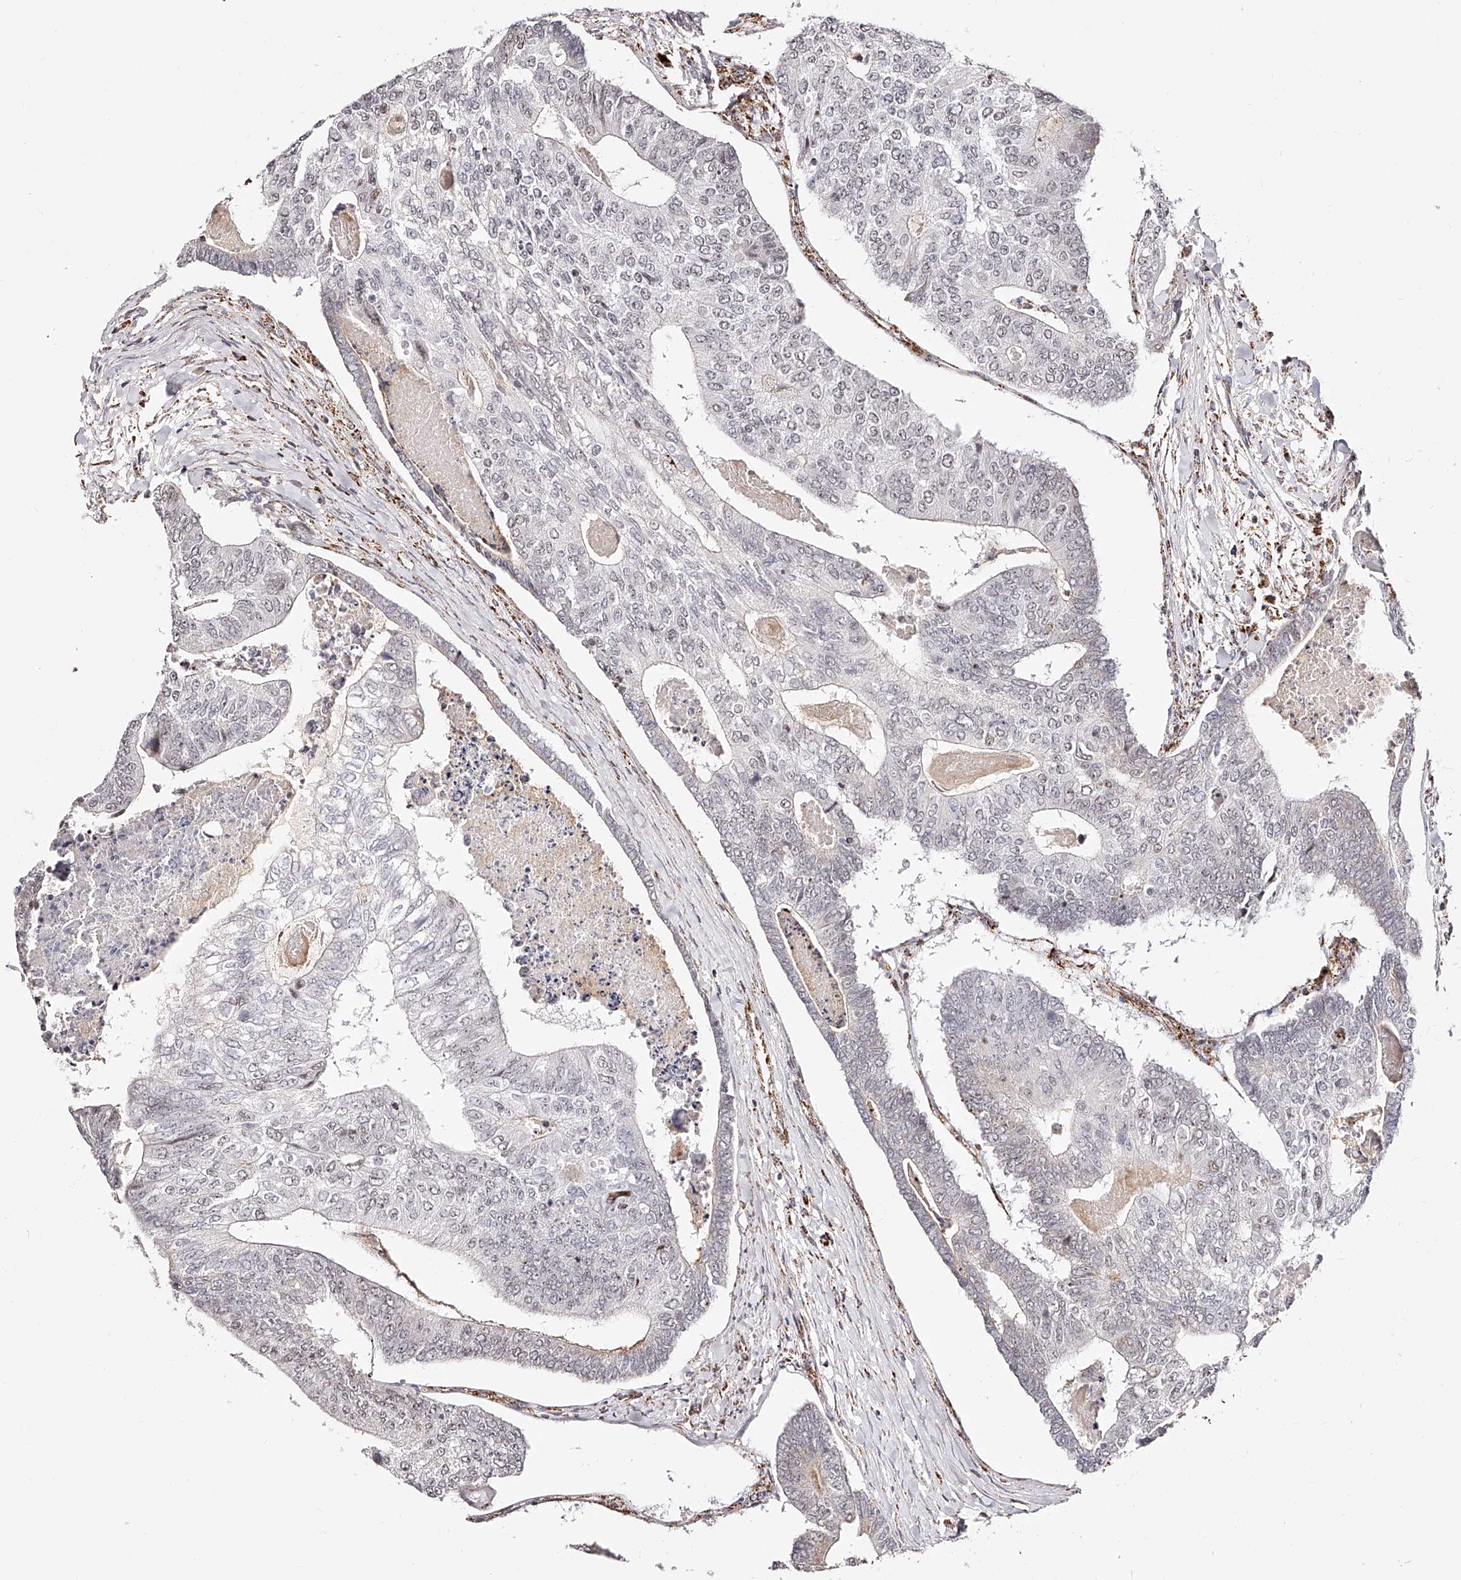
{"staining": {"intensity": "negative", "quantity": "none", "location": "none"}, "tissue": "colorectal cancer", "cell_type": "Tumor cells", "image_type": "cancer", "snomed": [{"axis": "morphology", "description": "Adenocarcinoma, NOS"}, {"axis": "topography", "description": "Colon"}], "caption": "The photomicrograph reveals no significant expression in tumor cells of colorectal cancer (adenocarcinoma).", "gene": "NDUFV3", "patient": {"sex": "female", "age": 67}}